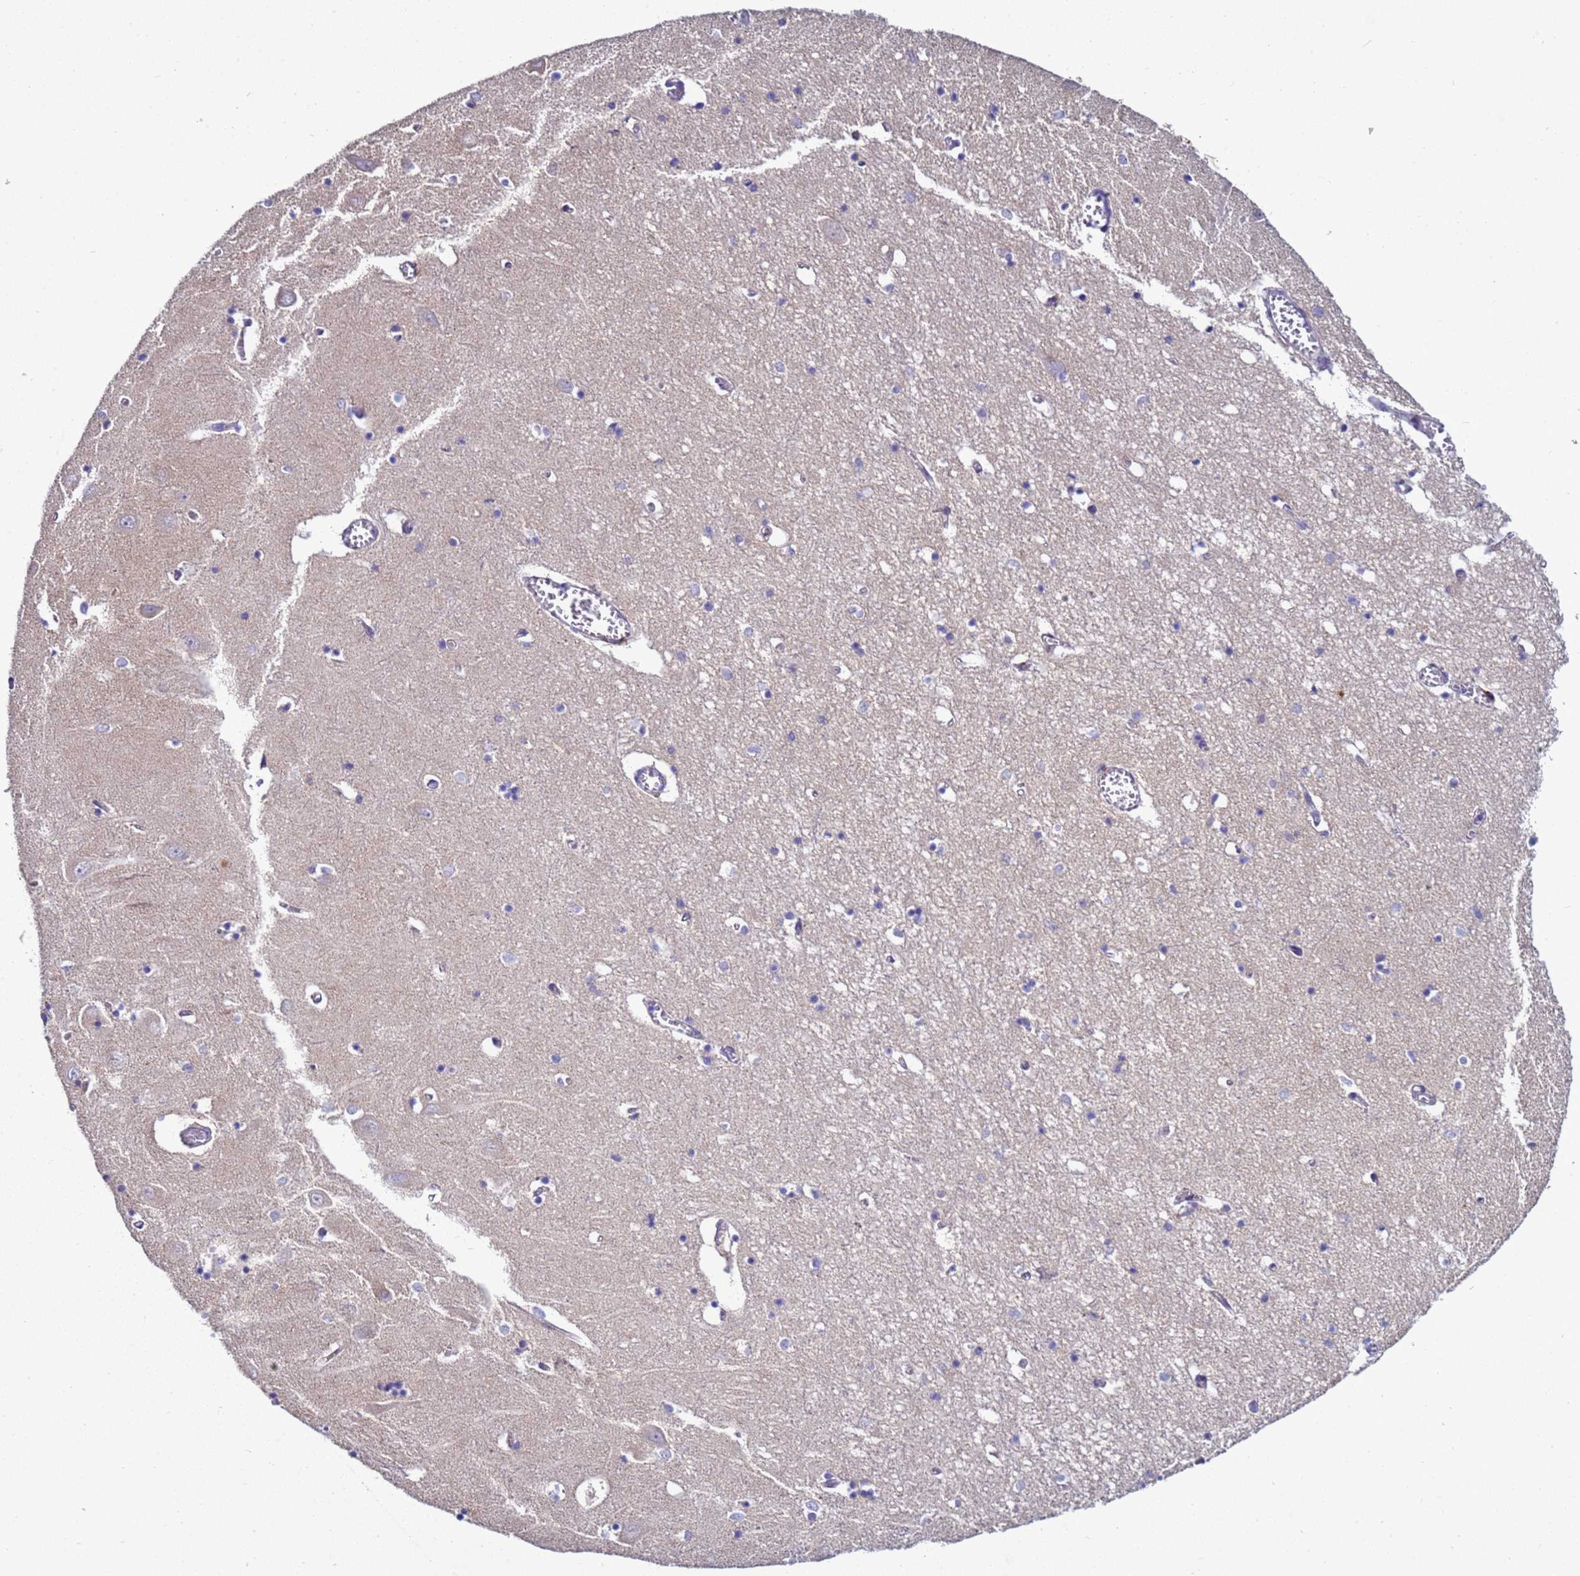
{"staining": {"intensity": "negative", "quantity": "none", "location": "none"}, "tissue": "hippocampus", "cell_type": "Glial cells", "image_type": "normal", "snomed": [{"axis": "morphology", "description": "Normal tissue, NOS"}, {"axis": "topography", "description": "Hippocampus"}], "caption": "IHC histopathology image of unremarkable hippocampus: hippocampus stained with DAB (3,3'-diaminobenzidine) displays no significant protein expression in glial cells. (DAB (3,3'-diaminobenzidine) IHC with hematoxylin counter stain).", "gene": "NAT1", "patient": {"sex": "male", "age": 70}}